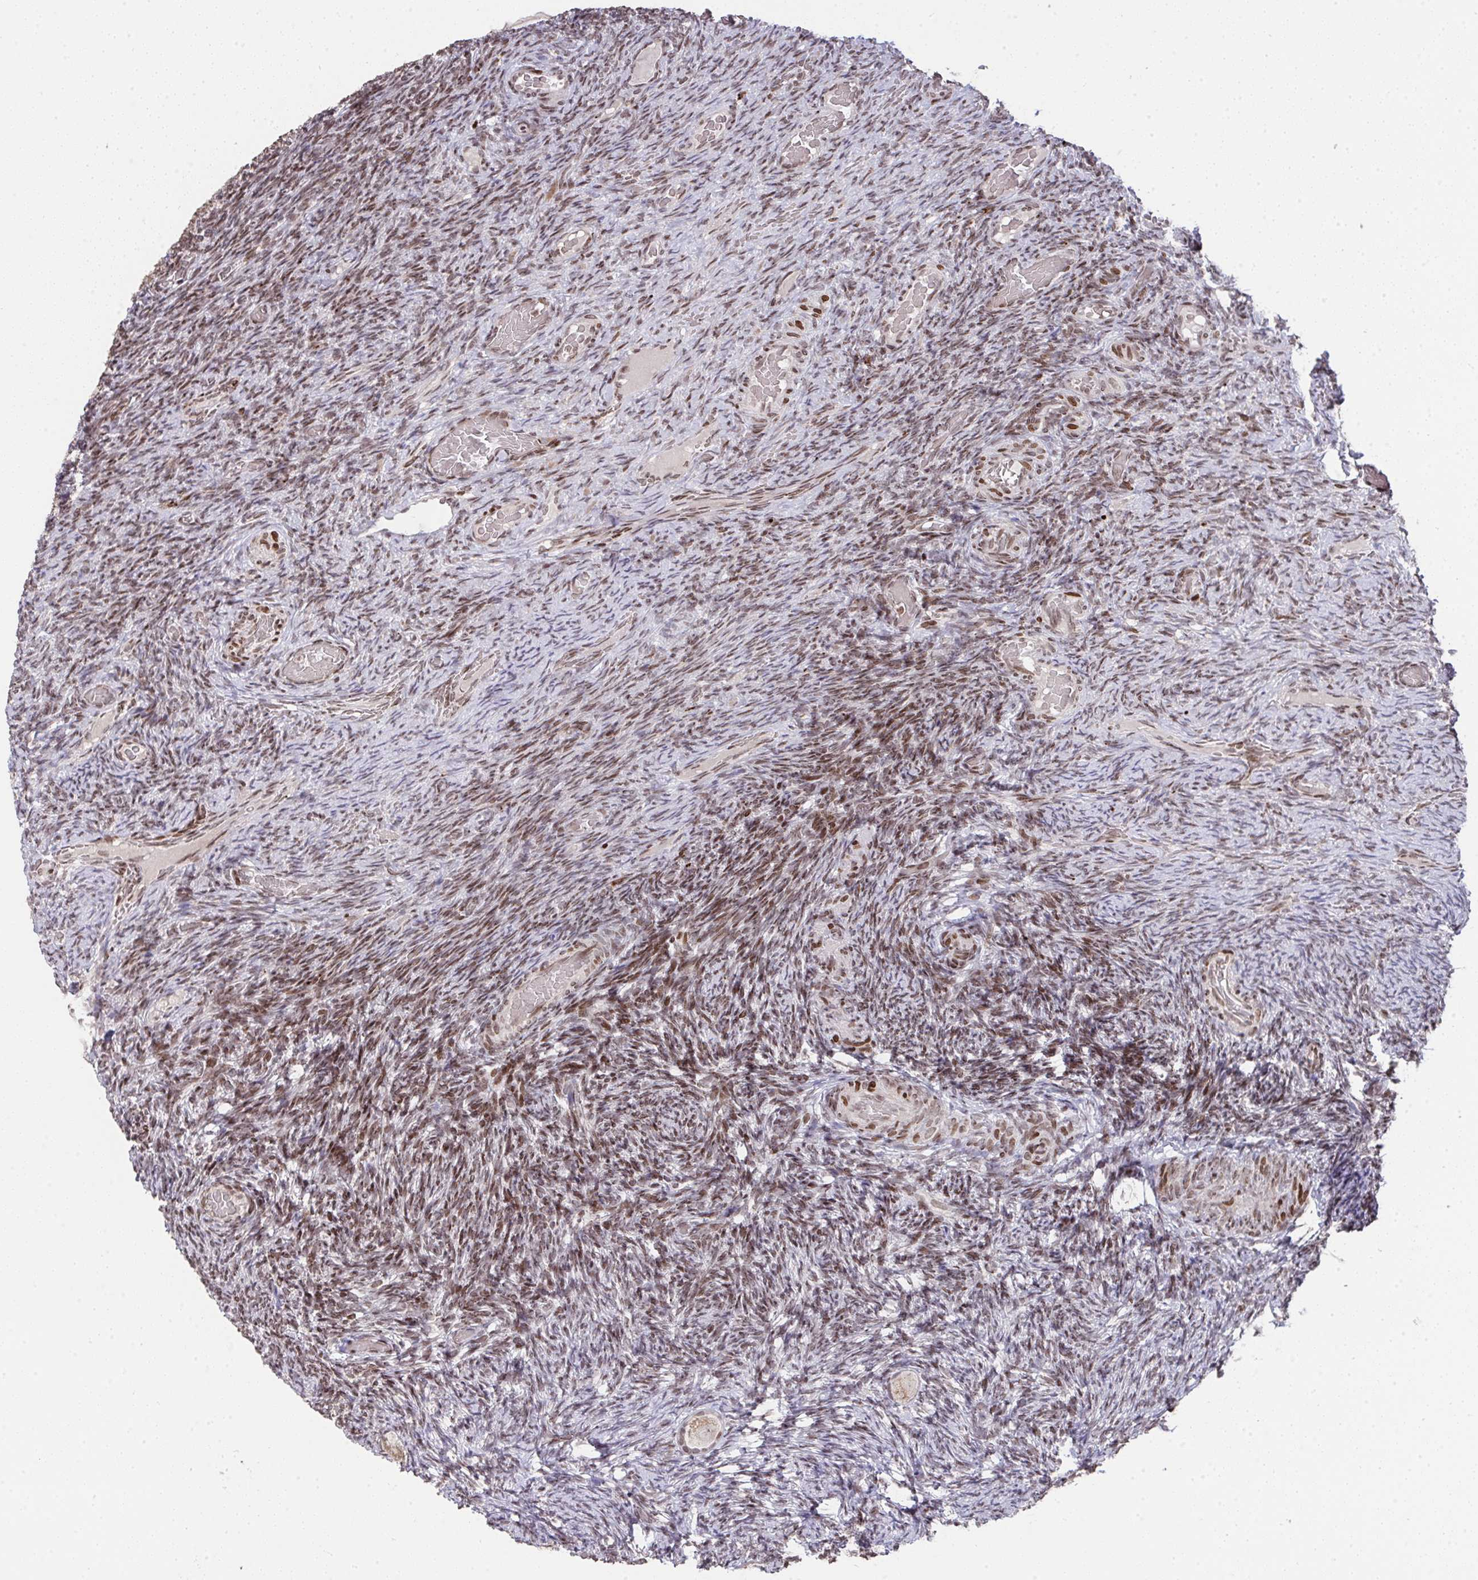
{"staining": {"intensity": "weak", "quantity": ">75%", "location": "nuclear"}, "tissue": "ovary", "cell_type": "Follicle cells", "image_type": "normal", "snomed": [{"axis": "morphology", "description": "Normal tissue, NOS"}, {"axis": "topography", "description": "Ovary"}], "caption": "Ovary was stained to show a protein in brown. There is low levels of weak nuclear positivity in approximately >75% of follicle cells. The protein is shown in brown color, while the nuclei are stained blue.", "gene": "NIP7", "patient": {"sex": "female", "age": 34}}